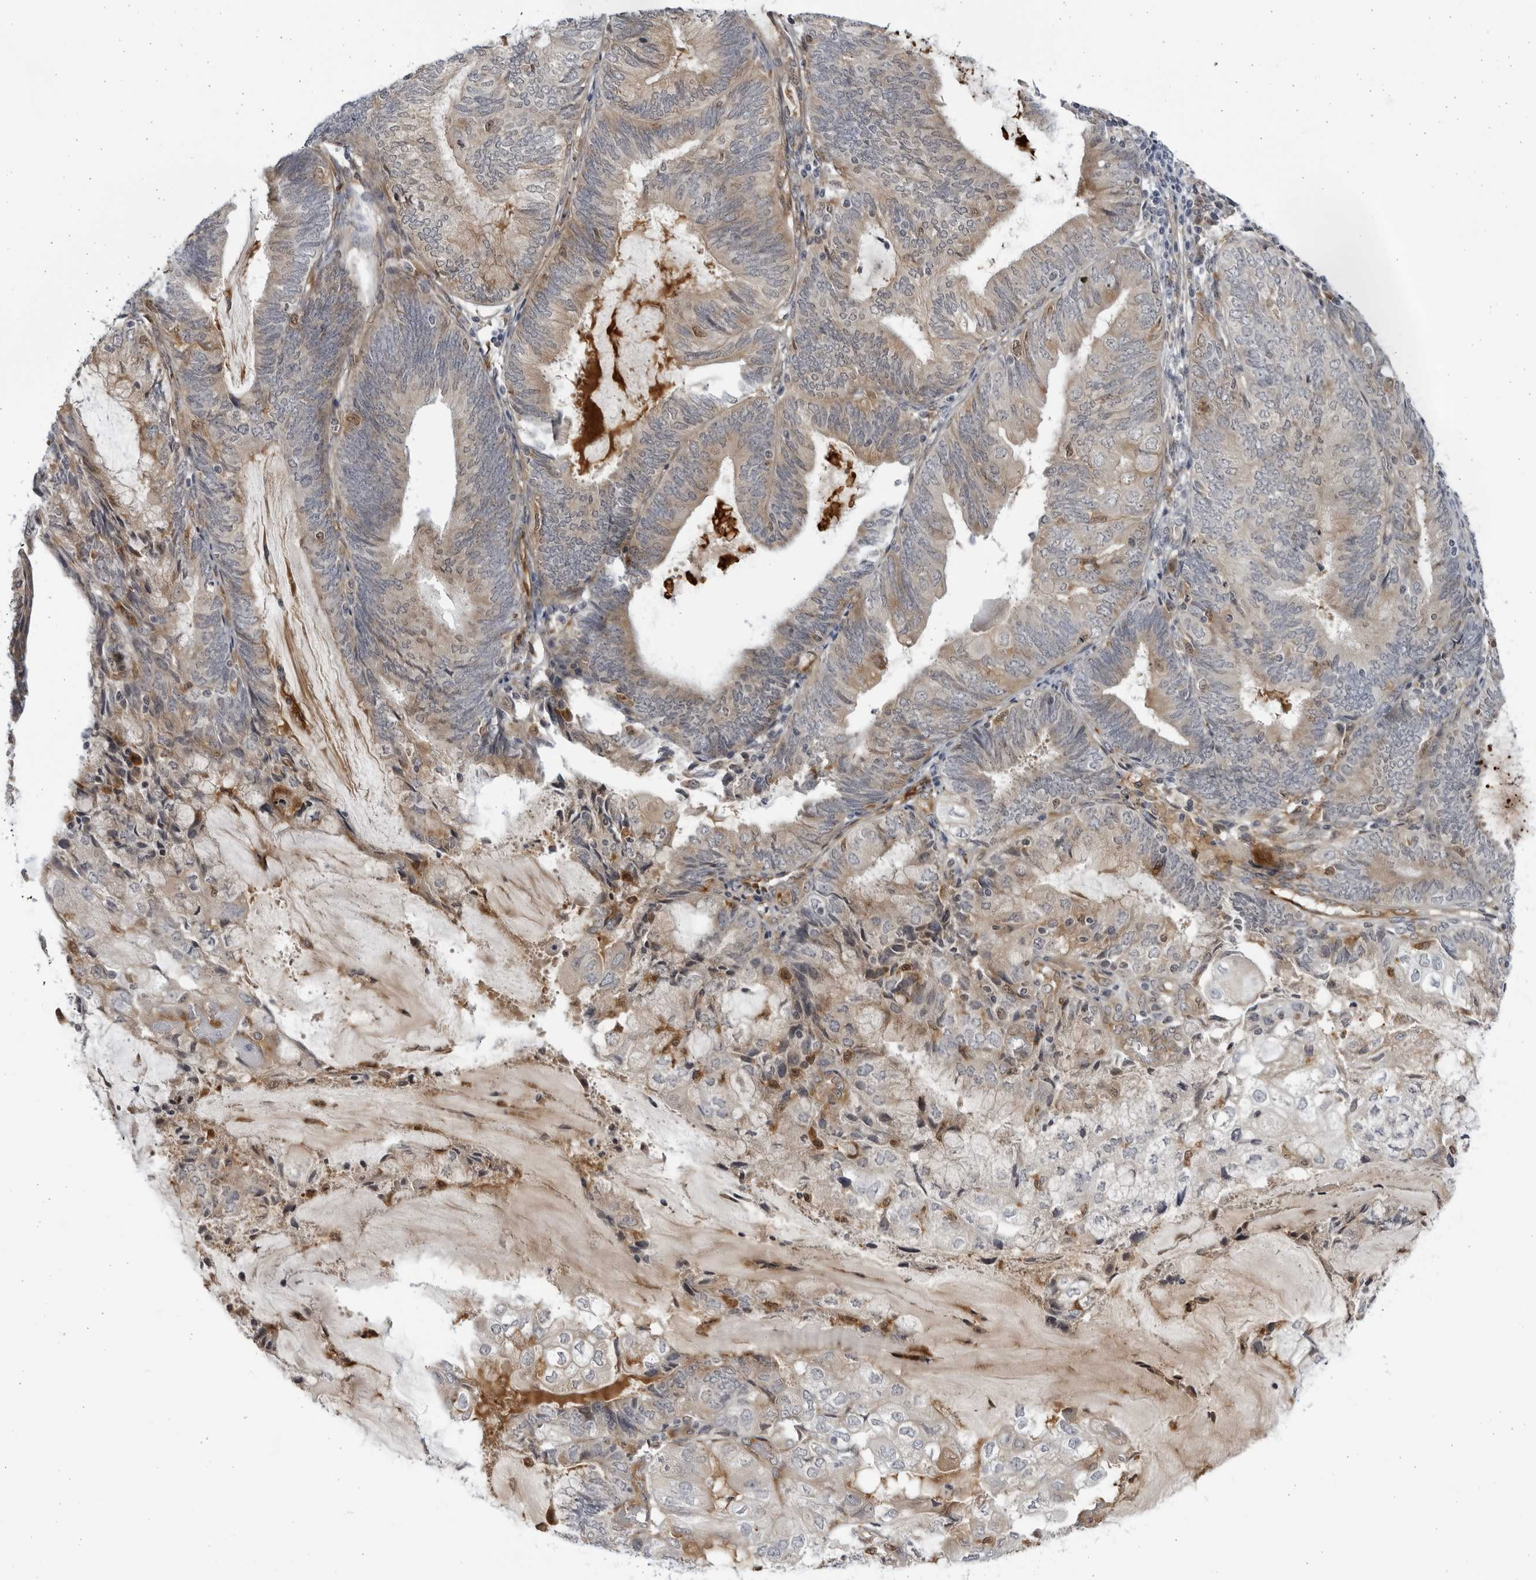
{"staining": {"intensity": "weak", "quantity": "25%-75%", "location": "cytoplasmic/membranous"}, "tissue": "endometrial cancer", "cell_type": "Tumor cells", "image_type": "cancer", "snomed": [{"axis": "morphology", "description": "Adenocarcinoma, NOS"}, {"axis": "topography", "description": "Endometrium"}], "caption": "Immunohistochemical staining of human endometrial cancer (adenocarcinoma) displays low levels of weak cytoplasmic/membranous protein staining in about 25%-75% of tumor cells.", "gene": "BMP2K", "patient": {"sex": "female", "age": 81}}